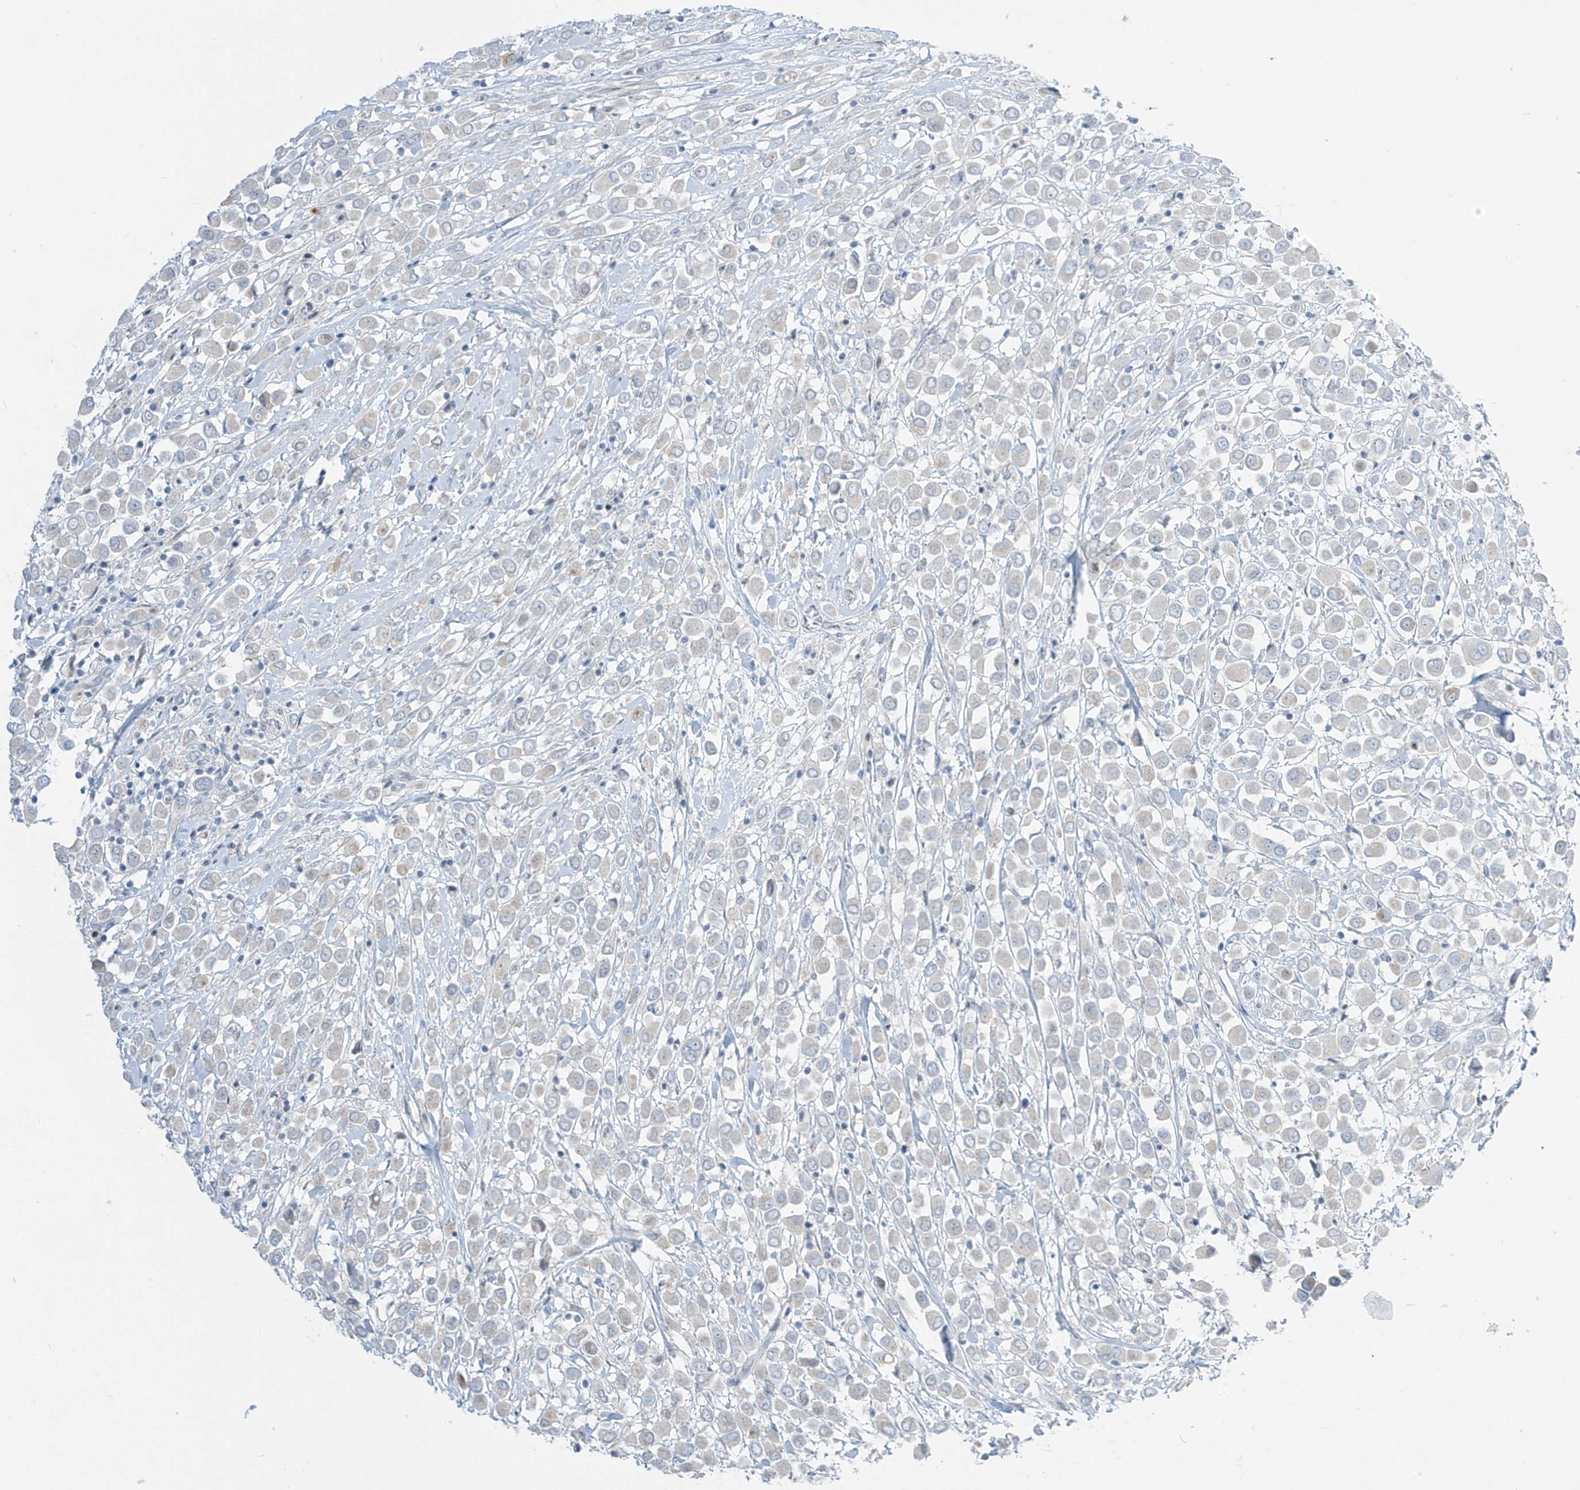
{"staining": {"intensity": "negative", "quantity": "none", "location": "none"}, "tissue": "breast cancer", "cell_type": "Tumor cells", "image_type": "cancer", "snomed": [{"axis": "morphology", "description": "Duct carcinoma"}, {"axis": "topography", "description": "Breast"}], "caption": "Tumor cells show no significant staining in breast cancer (intraductal carcinoma). (DAB (3,3'-diaminobenzidine) IHC, high magnification).", "gene": "ASPRV1", "patient": {"sex": "female", "age": 61}}